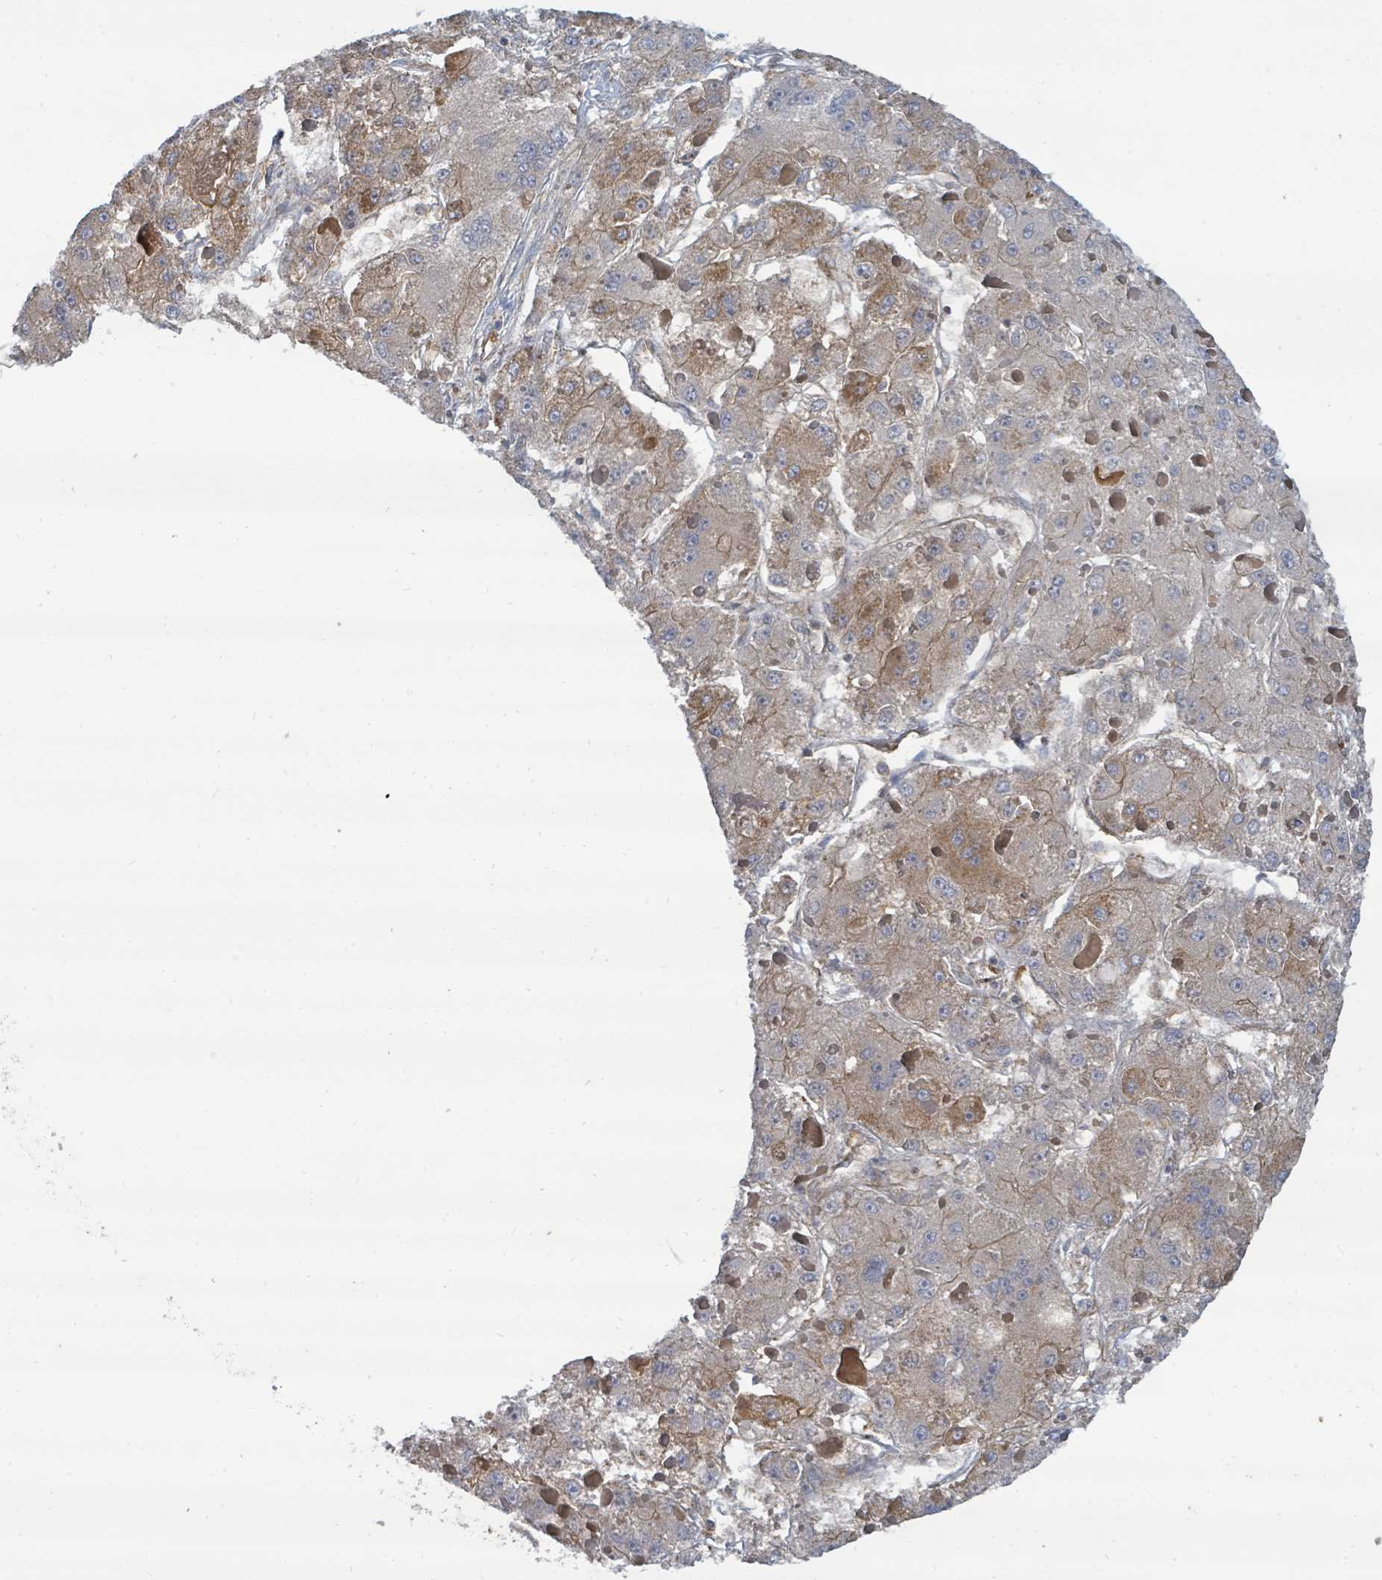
{"staining": {"intensity": "moderate", "quantity": ">75%", "location": "cytoplasmic/membranous"}, "tissue": "liver cancer", "cell_type": "Tumor cells", "image_type": "cancer", "snomed": [{"axis": "morphology", "description": "Carcinoma, Hepatocellular, NOS"}, {"axis": "topography", "description": "Liver"}], "caption": "Protein expression analysis of human hepatocellular carcinoma (liver) reveals moderate cytoplasmic/membranous expression in approximately >75% of tumor cells.", "gene": "BOLA2B", "patient": {"sex": "female", "age": 73}}